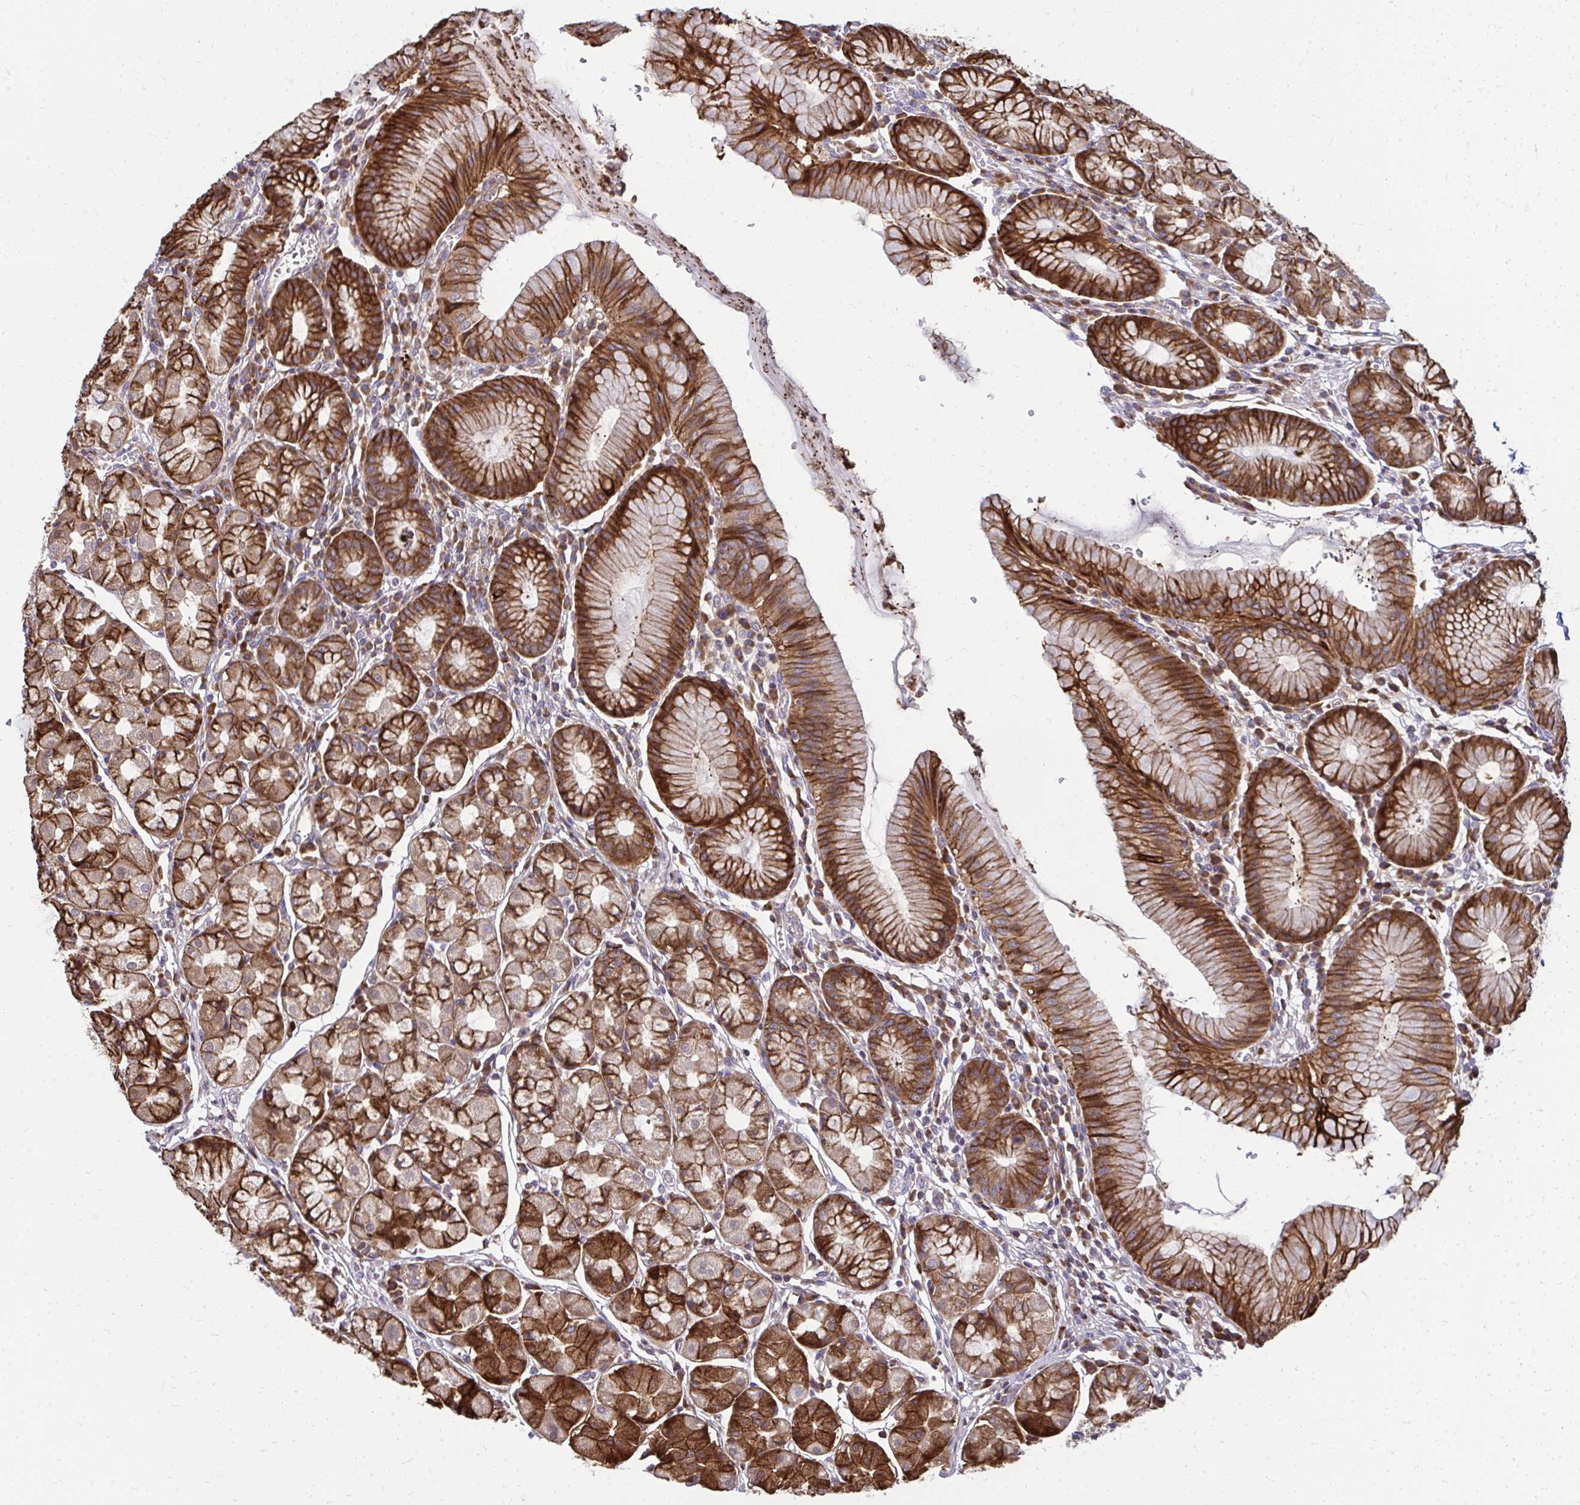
{"staining": {"intensity": "strong", "quantity": ">75%", "location": "cytoplasmic/membranous"}, "tissue": "stomach", "cell_type": "Glandular cells", "image_type": "normal", "snomed": [{"axis": "morphology", "description": "Normal tissue, NOS"}, {"axis": "topography", "description": "Stomach"}], "caption": "Glandular cells display high levels of strong cytoplasmic/membranous positivity in approximately >75% of cells in benign stomach.", "gene": "GFPT2", "patient": {"sex": "male", "age": 55}}